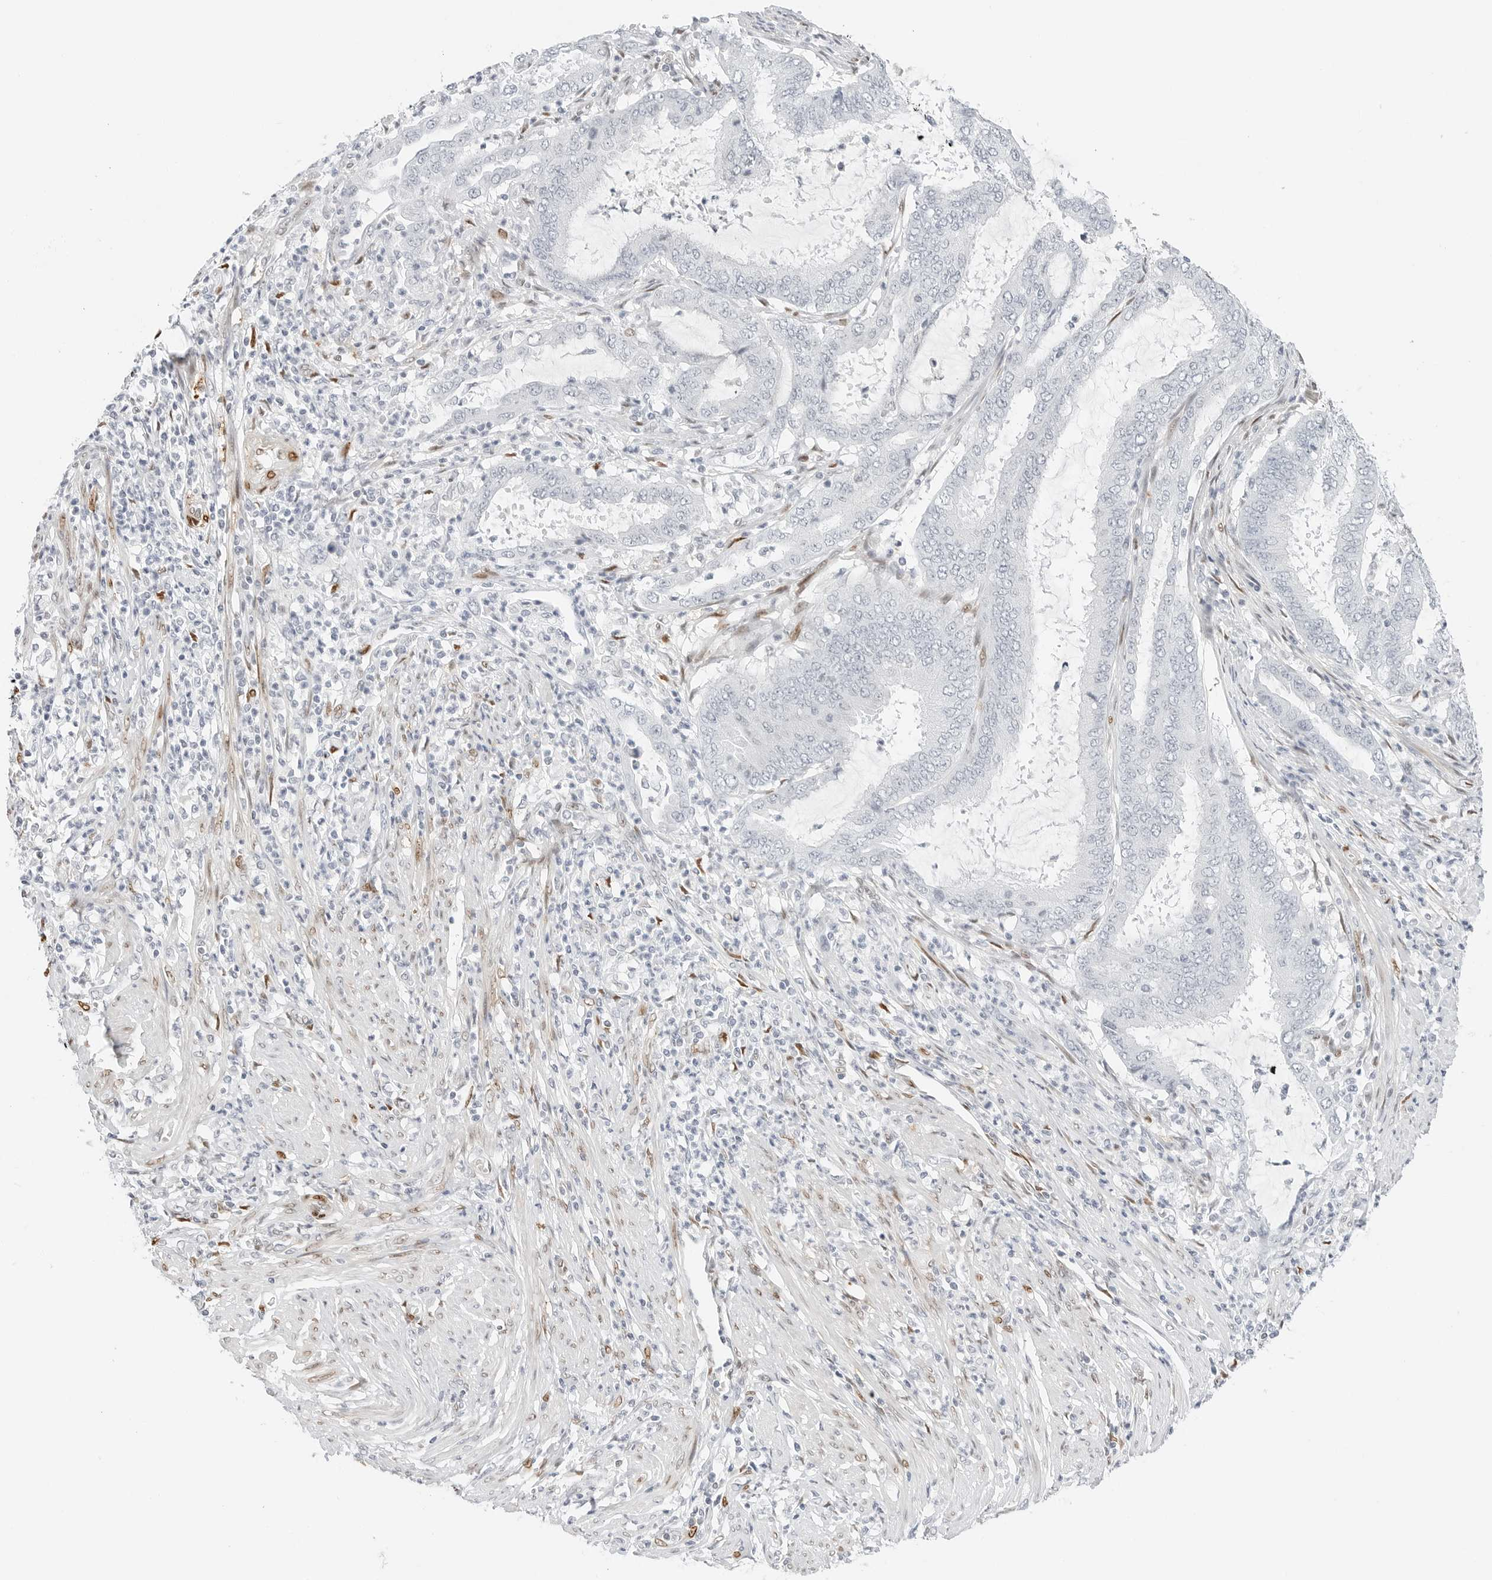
{"staining": {"intensity": "negative", "quantity": "none", "location": "none"}, "tissue": "endometrial cancer", "cell_type": "Tumor cells", "image_type": "cancer", "snomed": [{"axis": "morphology", "description": "Adenocarcinoma, NOS"}, {"axis": "topography", "description": "Endometrium"}], "caption": "Immunohistochemistry micrograph of neoplastic tissue: endometrial cancer (adenocarcinoma) stained with DAB exhibits no significant protein expression in tumor cells.", "gene": "SPIDR", "patient": {"sex": "female", "age": 51}}